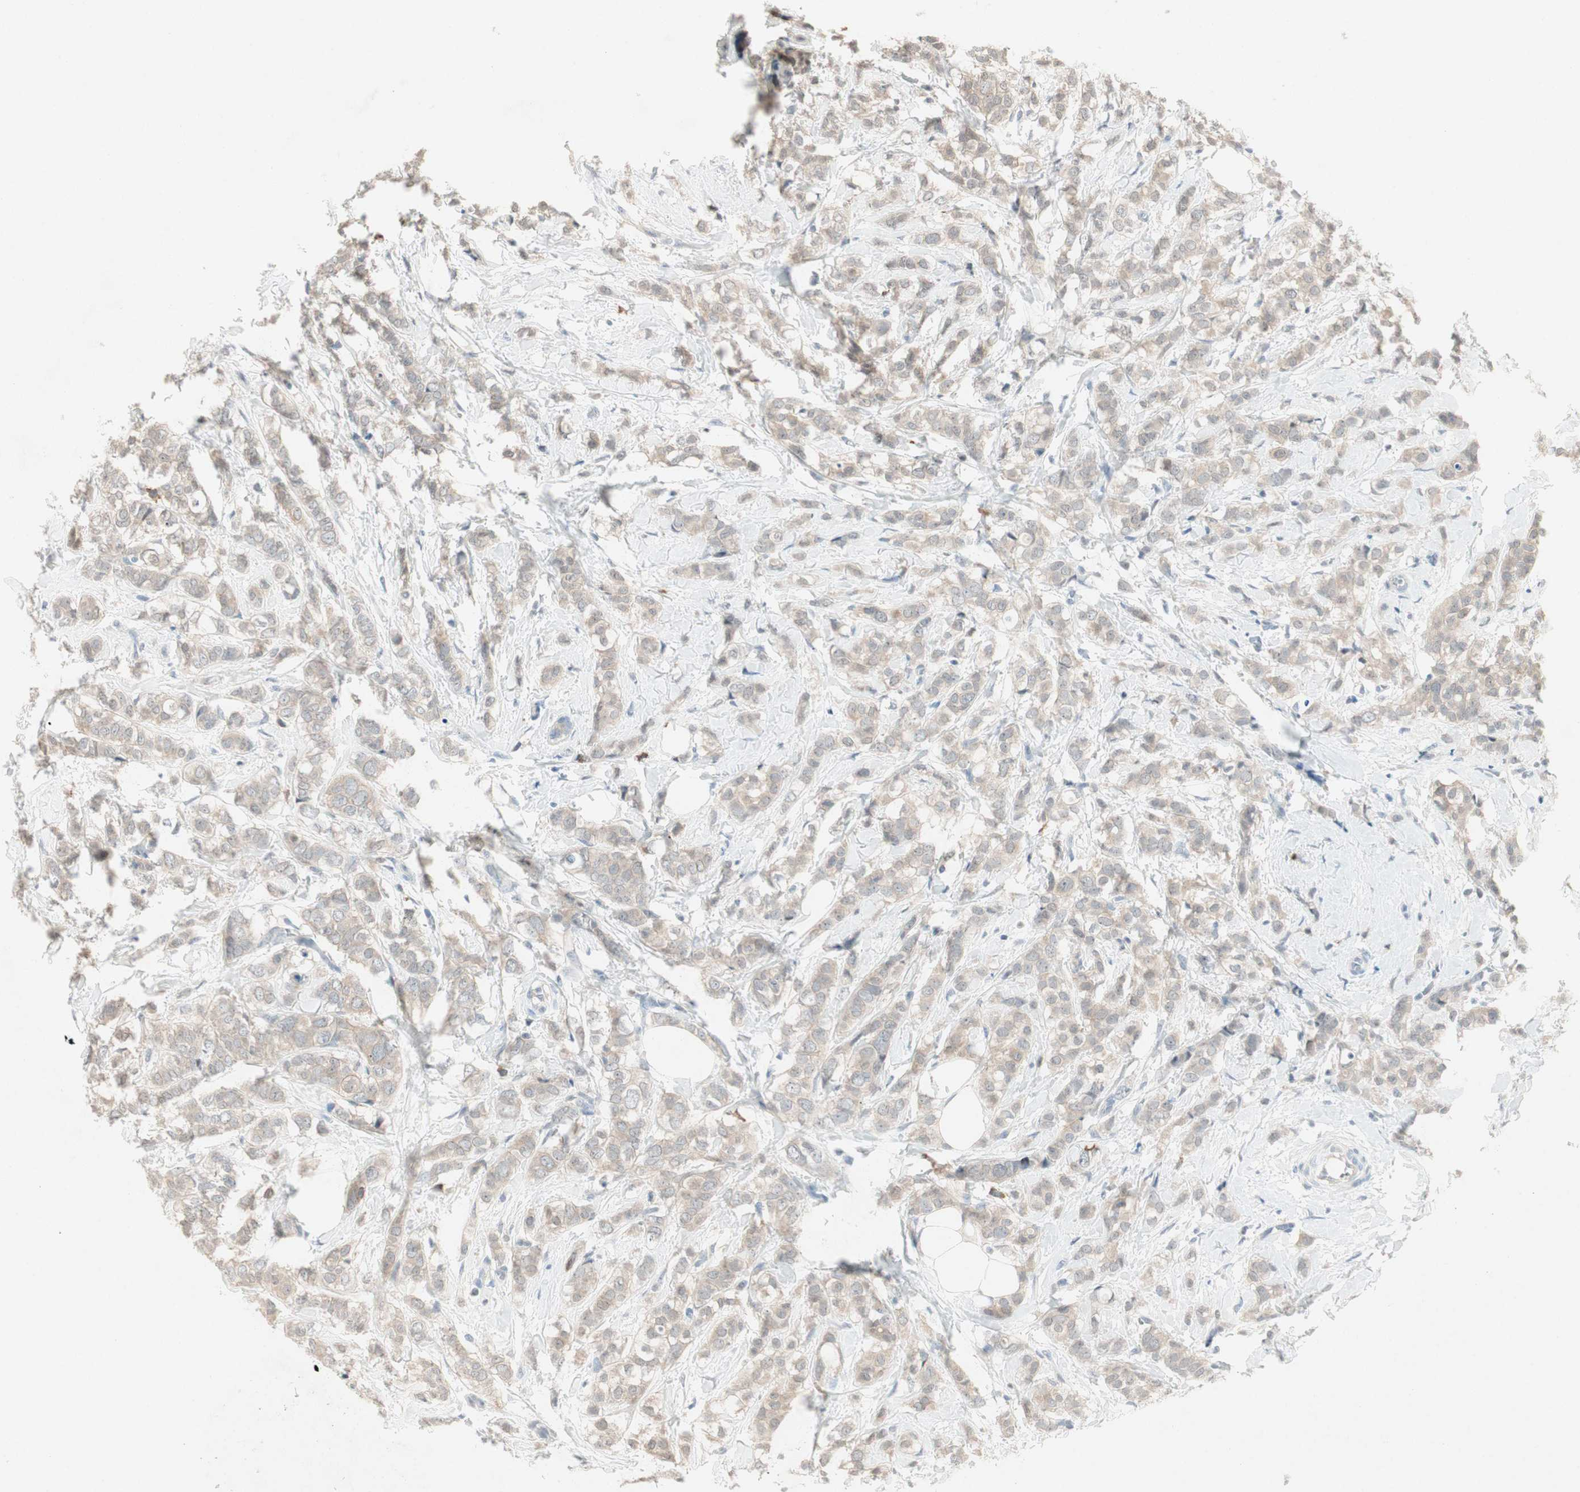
{"staining": {"intensity": "weak", "quantity": "25%-75%", "location": "cytoplasmic/membranous"}, "tissue": "breast cancer", "cell_type": "Tumor cells", "image_type": "cancer", "snomed": [{"axis": "morphology", "description": "Lobular carcinoma"}, {"axis": "topography", "description": "Breast"}], "caption": "Tumor cells display low levels of weak cytoplasmic/membranous expression in about 25%-75% of cells in breast cancer (lobular carcinoma).", "gene": "RTL6", "patient": {"sex": "female", "age": 60}}